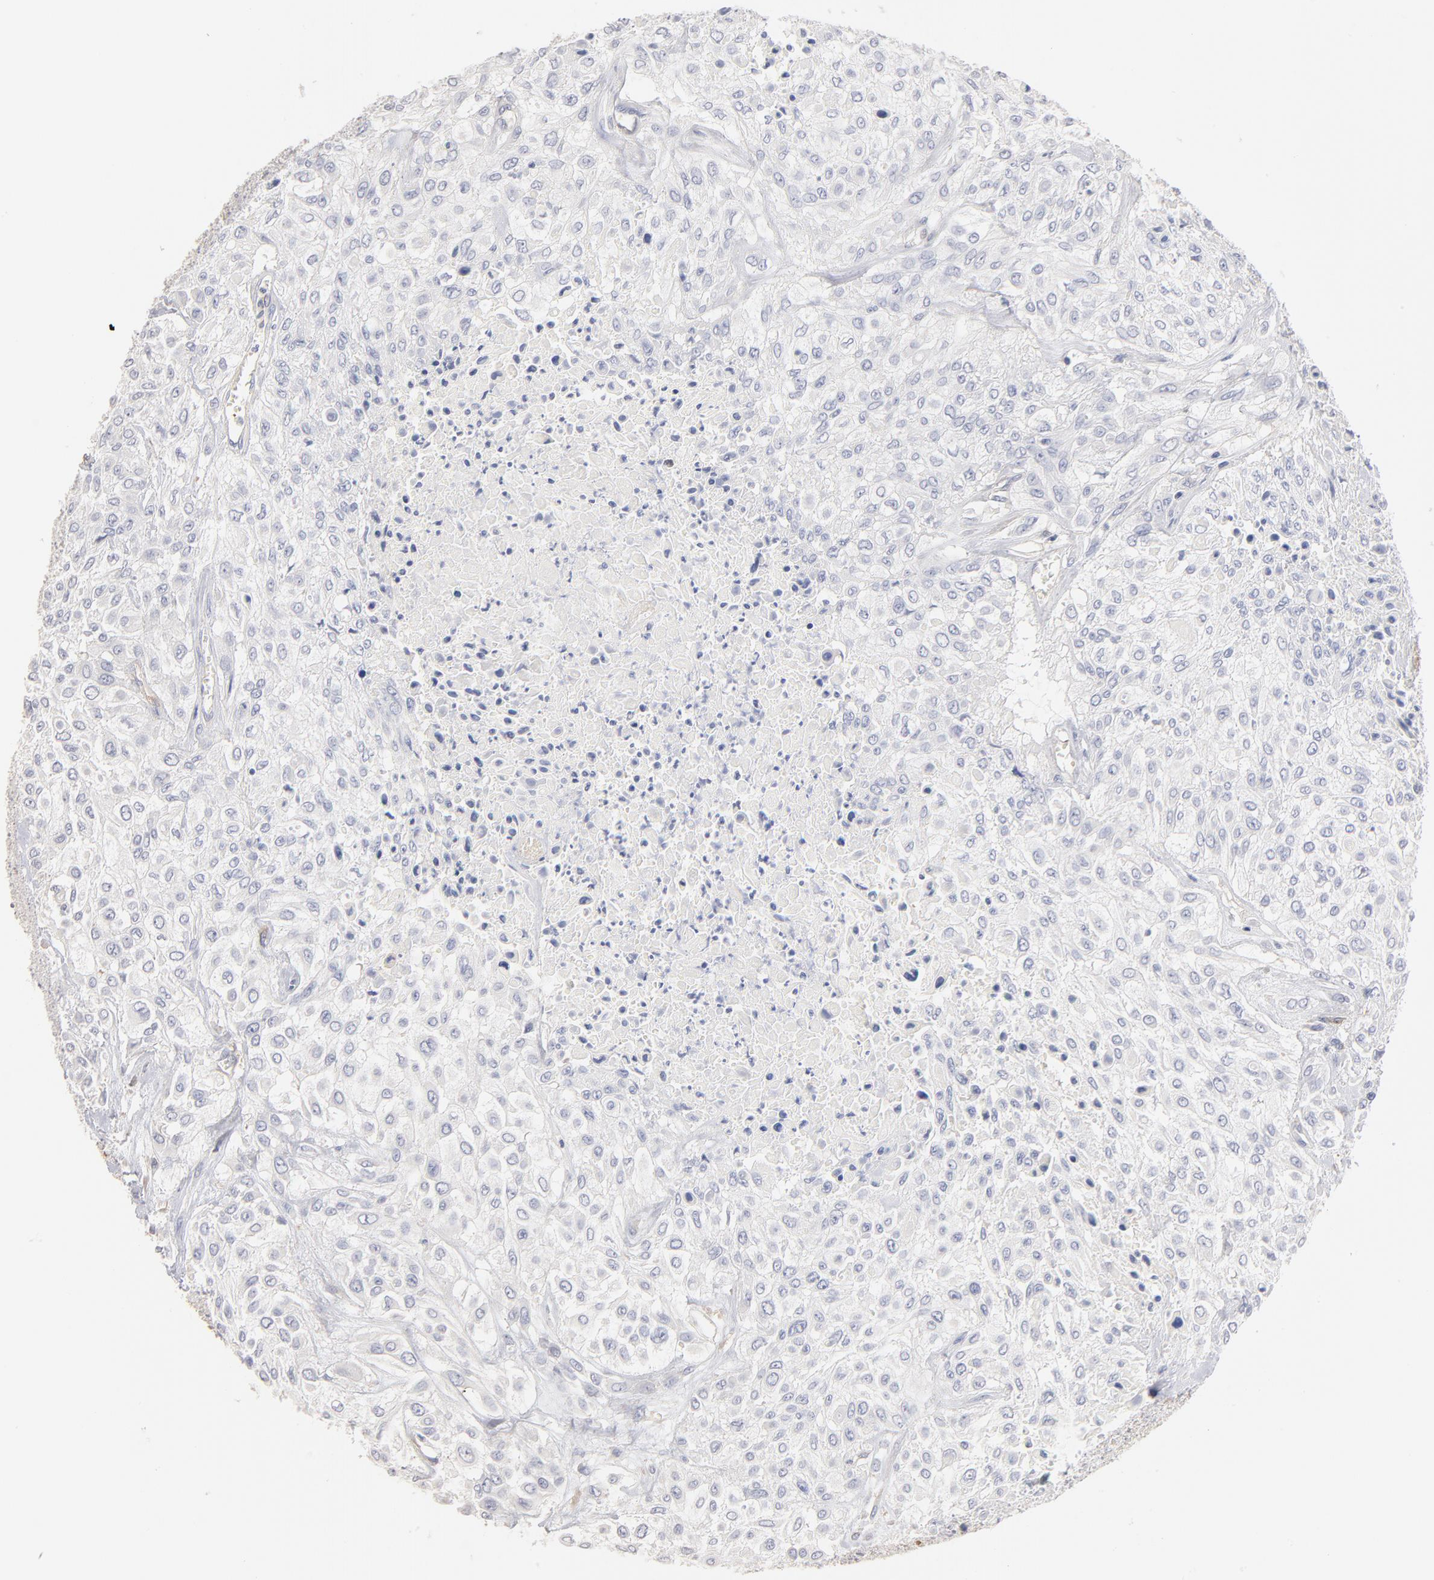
{"staining": {"intensity": "negative", "quantity": "none", "location": "none"}, "tissue": "urothelial cancer", "cell_type": "Tumor cells", "image_type": "cancer", "snomed": [{"axis": "morphology", "description": "Urothelial carcinoma, High grade"}, {"axis": "topography", "description": "Urinary bladder"}], "caption": "This photomicrograph is of urothelial carcinoma (high-grade) stained with IHC to label a protein in brown with the nuclei are counter-stained blue. There is no expression in tumor cells.", "gene": "ITGA8", "patient": {"sex": "male", "age": 57}}